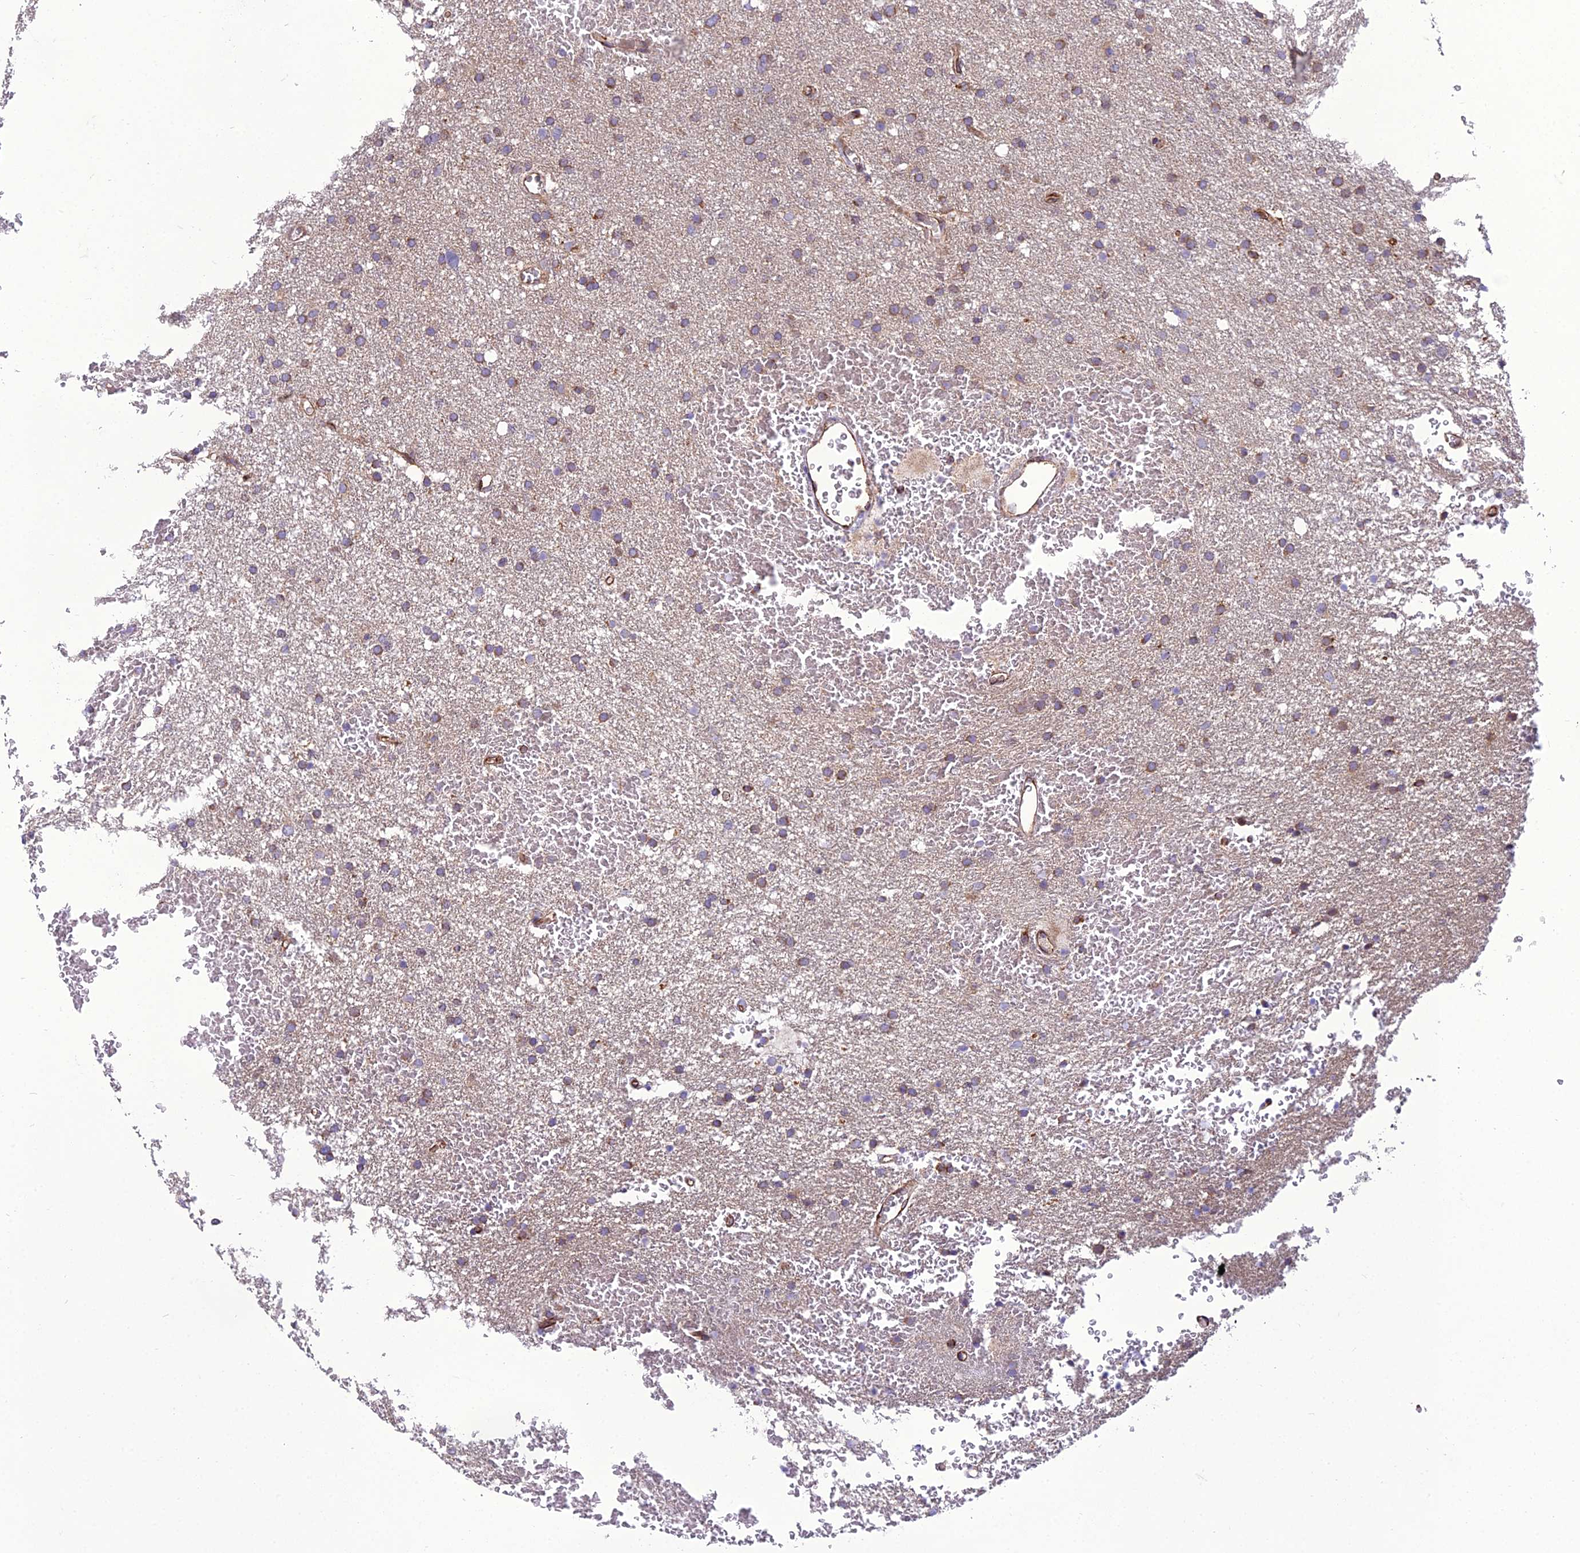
{"staining": {"intensity": "weak", "quantity": ">75%", "location": "cytoplasmic/membranous"}, "tissue": "glioma", "cell_type": "Tumor cells", "image_type": "cancer", "snomed": [{"axis": "morphology", "description": "Glioma, malignant, High grade"}, {"axis": "topography", "description": "Cerebral cortex"}], "caption": "This image reveals immunohistochemistry (IHC) staining of high-grade glioma (malignant), with low weak cytoplasmic/membranous positivity in approximately >75% of tumor cells.", "gene": "GIMAP1", "patient": {"sex": "female", "age": 36}}